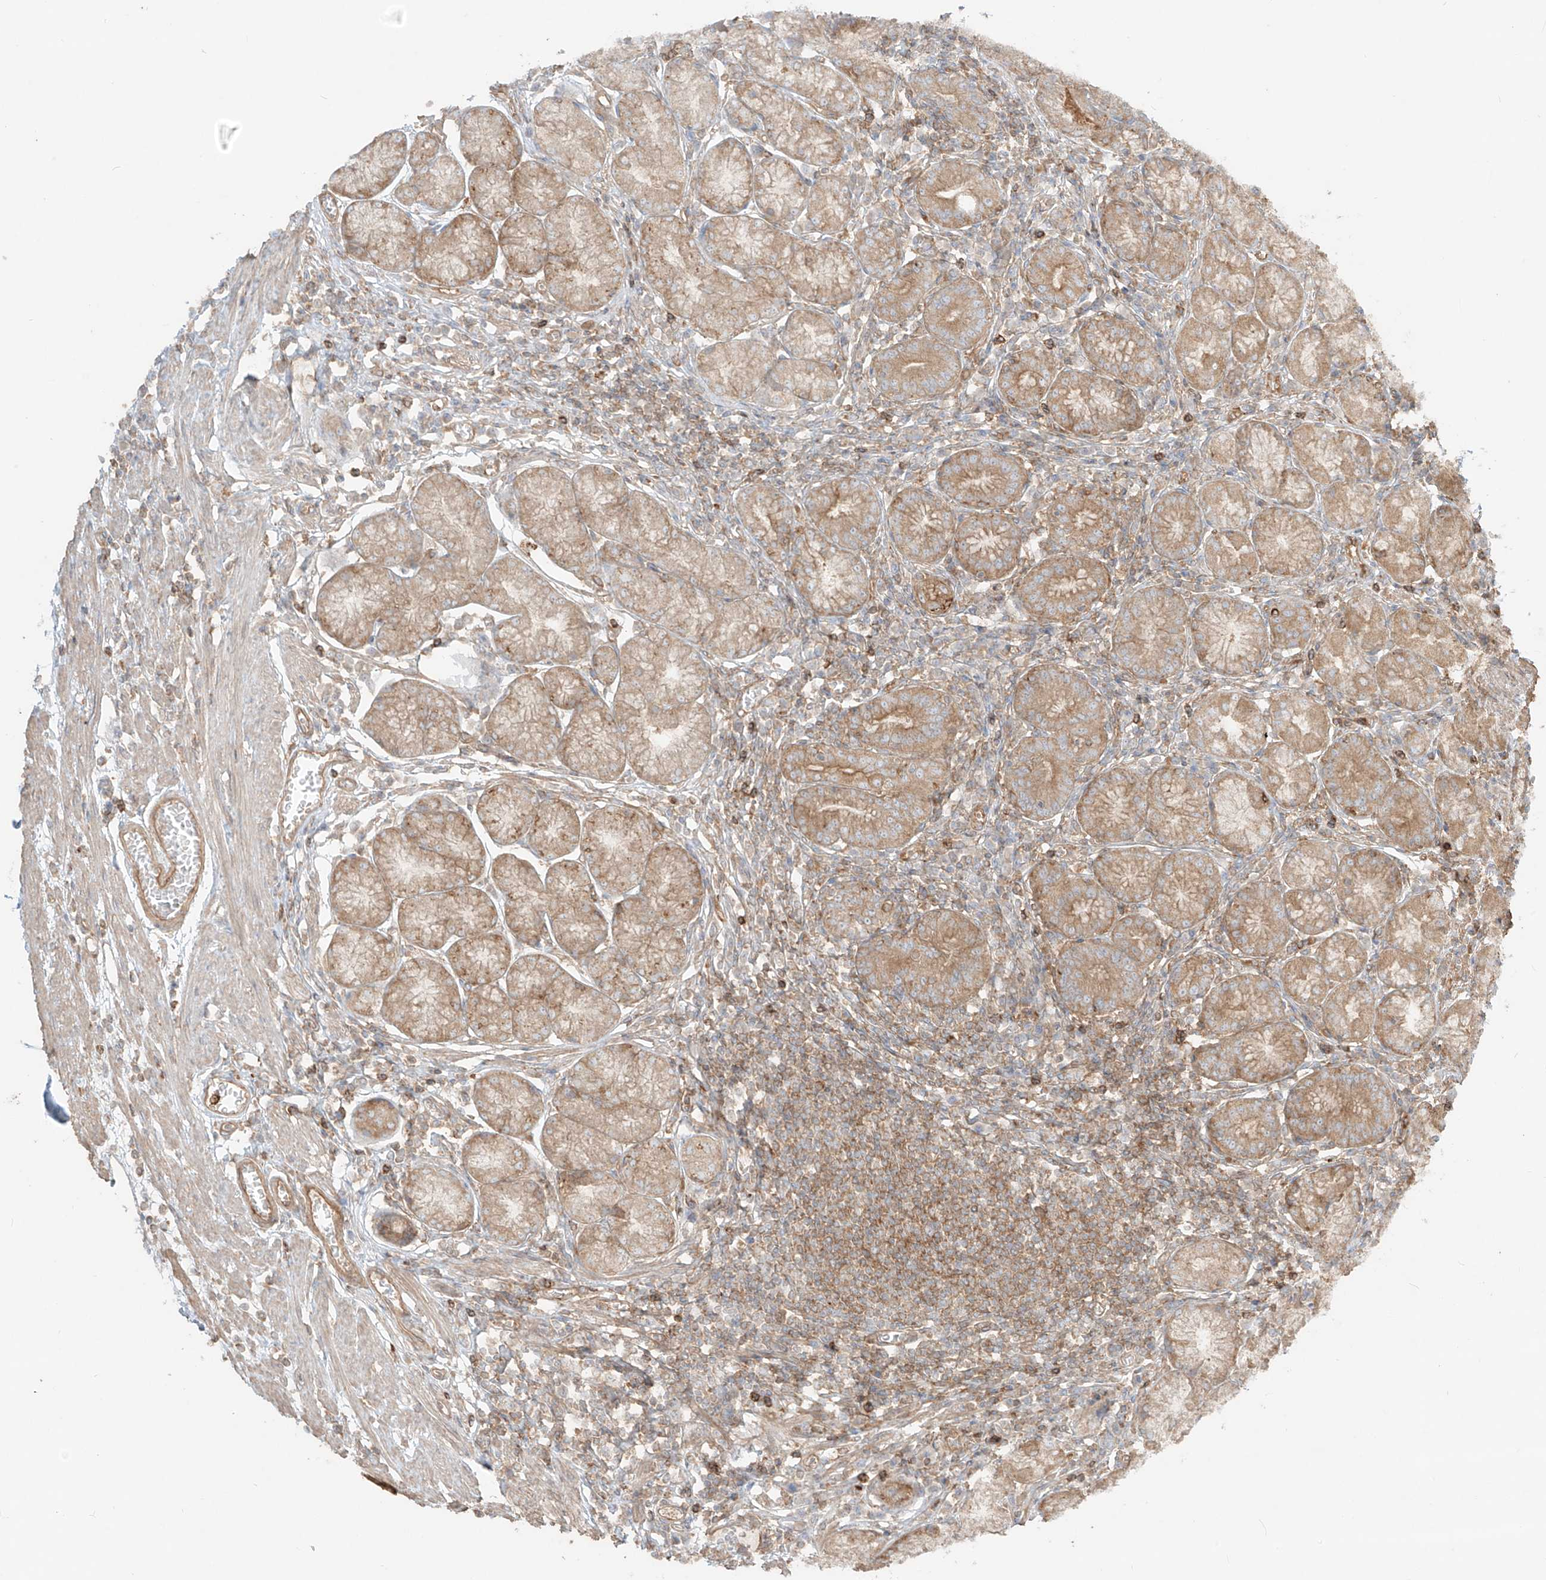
{"staining": {"intensity": "moderate", "quantity": ">75%", "location": "cytoplasmic/membranous"}, "tissue": "stomach", "cell_type": "Glandular cells", "image_type": "normal", "snomed": [{"axis": "morphology", "description": "Normal tissue, NOS"}, {"axis": "topography", "description": "Stomach"}], "caption": "High-magnification brightfield microscopy of unremarkable stomach stained with DAB (3,3'-diaminobenzidine) (brown) and counterstained with hematoxylin (blue). glandular cells exhibit moderate cytoplasmic/membranous expression is present in approximately>75% of cells.", "gene": "CCDC115", "patient": {"sex": "male", "age": 55}}